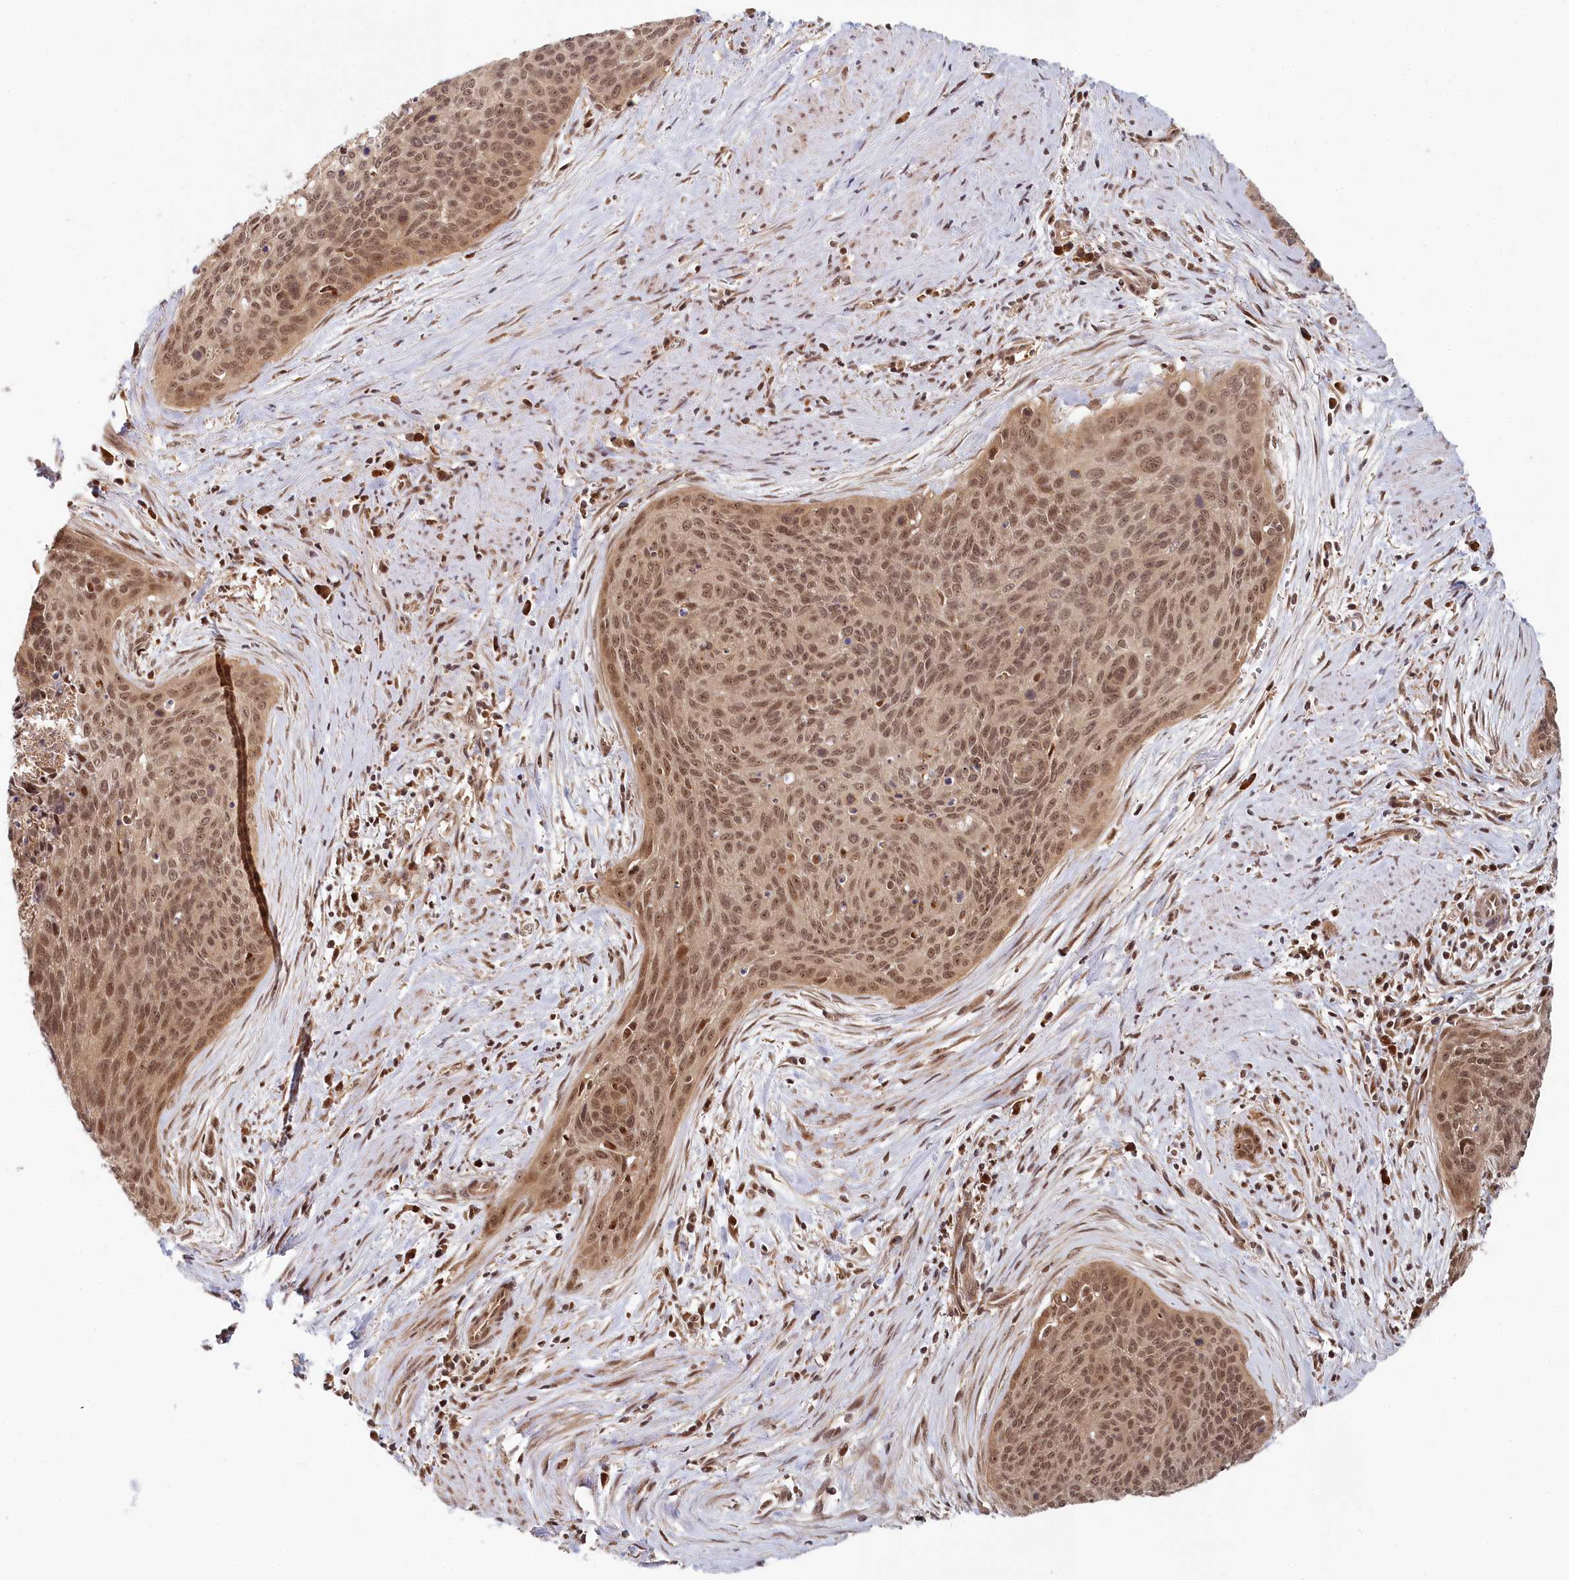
{"staining": {"intensity": "moderate", "quantity": ">75%", "location": "nuclear"}, "tissue": "cervical cancer", "cell_type": "Tumor cells", "image_type": "cancer", "snomed": [{"axis": "morphology", "description": "Squamous cell carcinoma, NOS"}, {"axis": "topography", "description": "Cervix"}], "caption": "Immunohistochemistry (DAB) staining of human cervical cancer (squamous cell carcinoma) demonstrates moderate nuclear protein staining in about >75% of tumor cells.", "gene": "WAPL", "patient": {"sex": "female", "age": 55}}